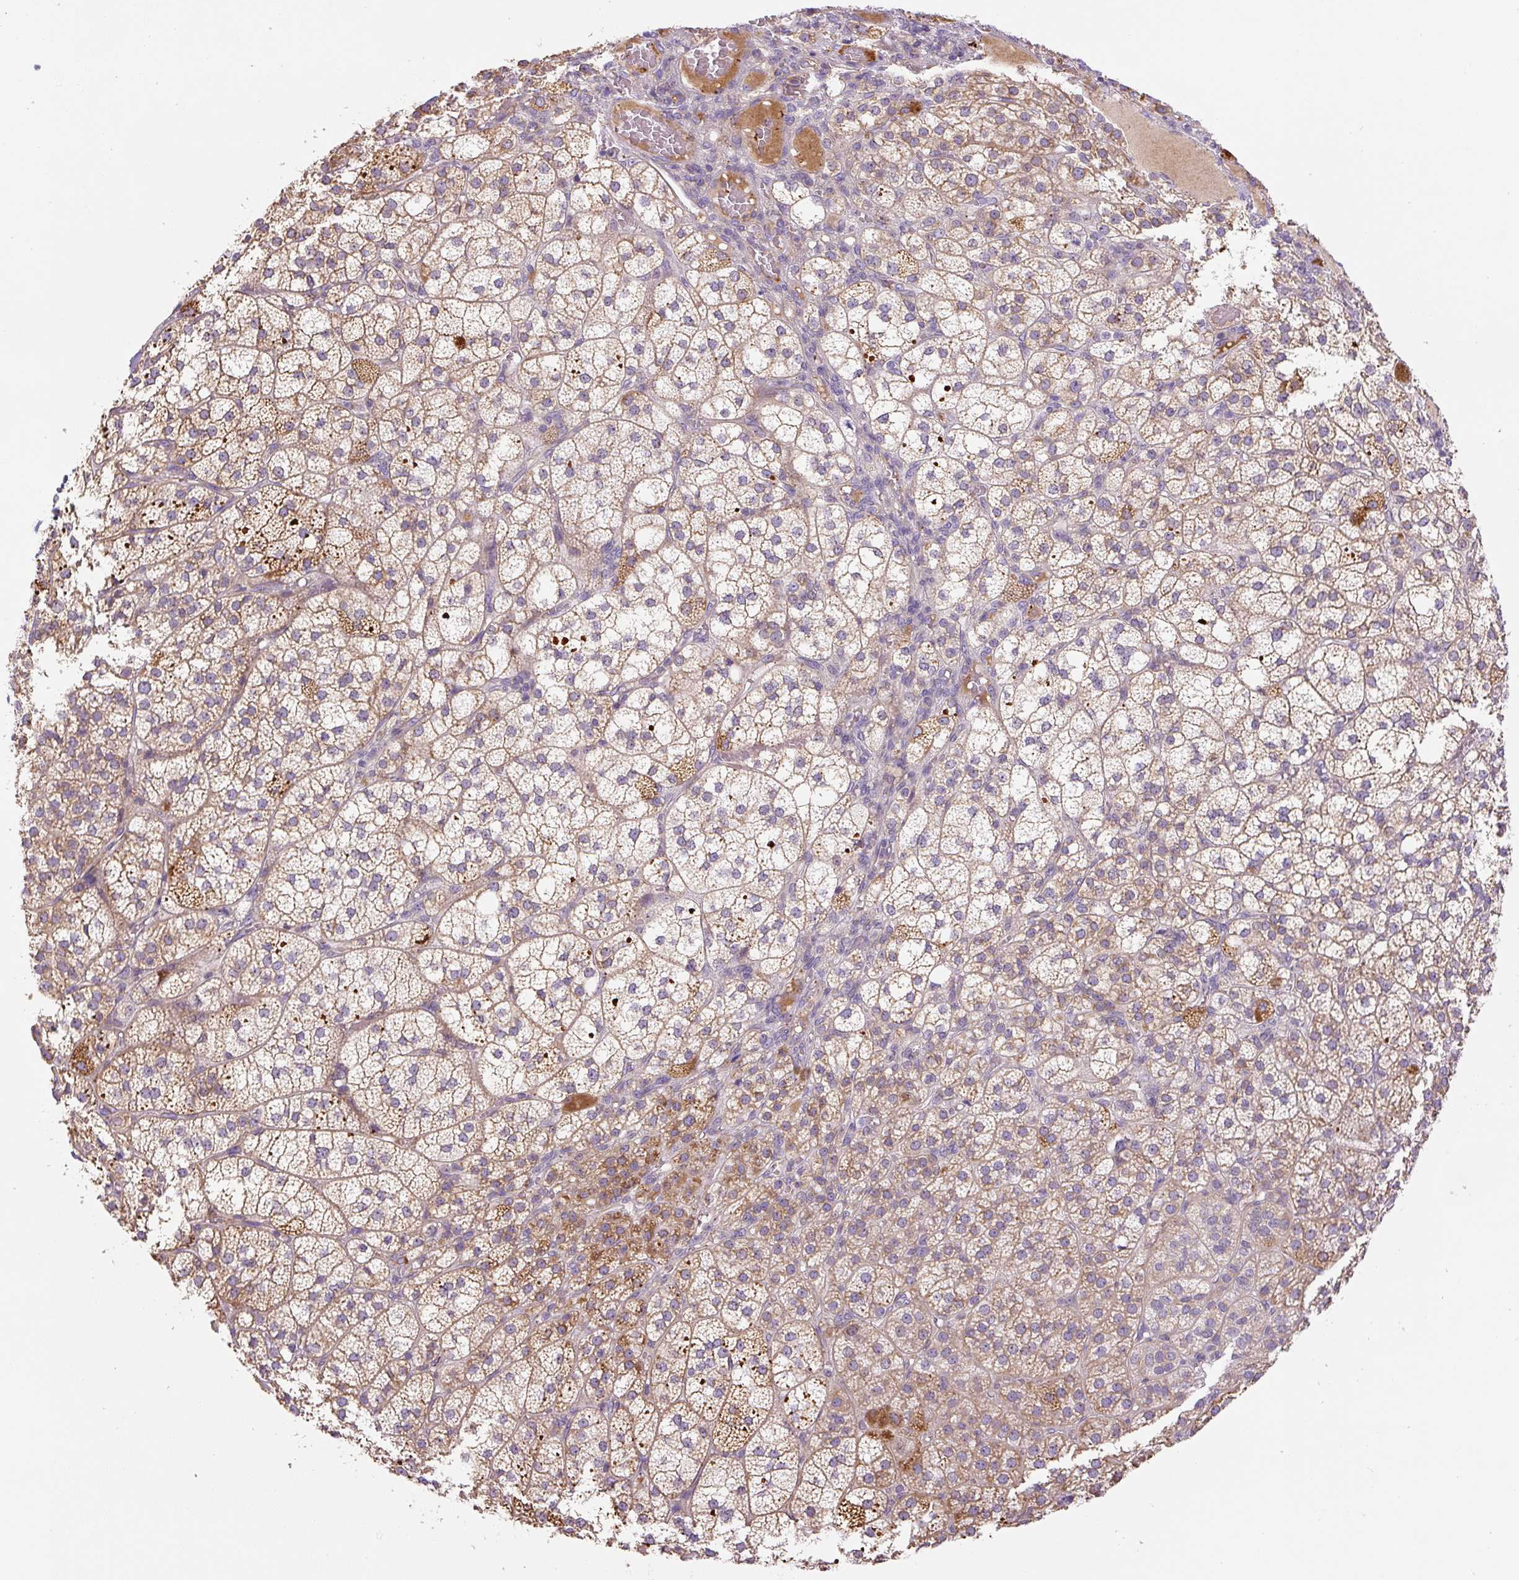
{"staining": {"intensity": "moderate", "quantity": ">75%", "location": "cytoplasmic/membranous"}, "tissue": "adrenal gland", "cell_type": "Glandular cells", "image_type": "normal", "snomed": [{"axis": "morphology", "description": "Normal tissue, NOS"}, {"axis": "topography", "description": "Adrenal gland"}], "caption": "Moderate cytoplasmic/membranous protein positivity is appreciated in about >75% of glandular cells in adrenal gland. The staining was performed using DAB (3,3'-diaminobenzidine), with brown indicating positive protein expression. Nuclei are stained blue with hematoxylin.", "gene": "CCNI2", "patient": {"sex": "female", "age": 60}}